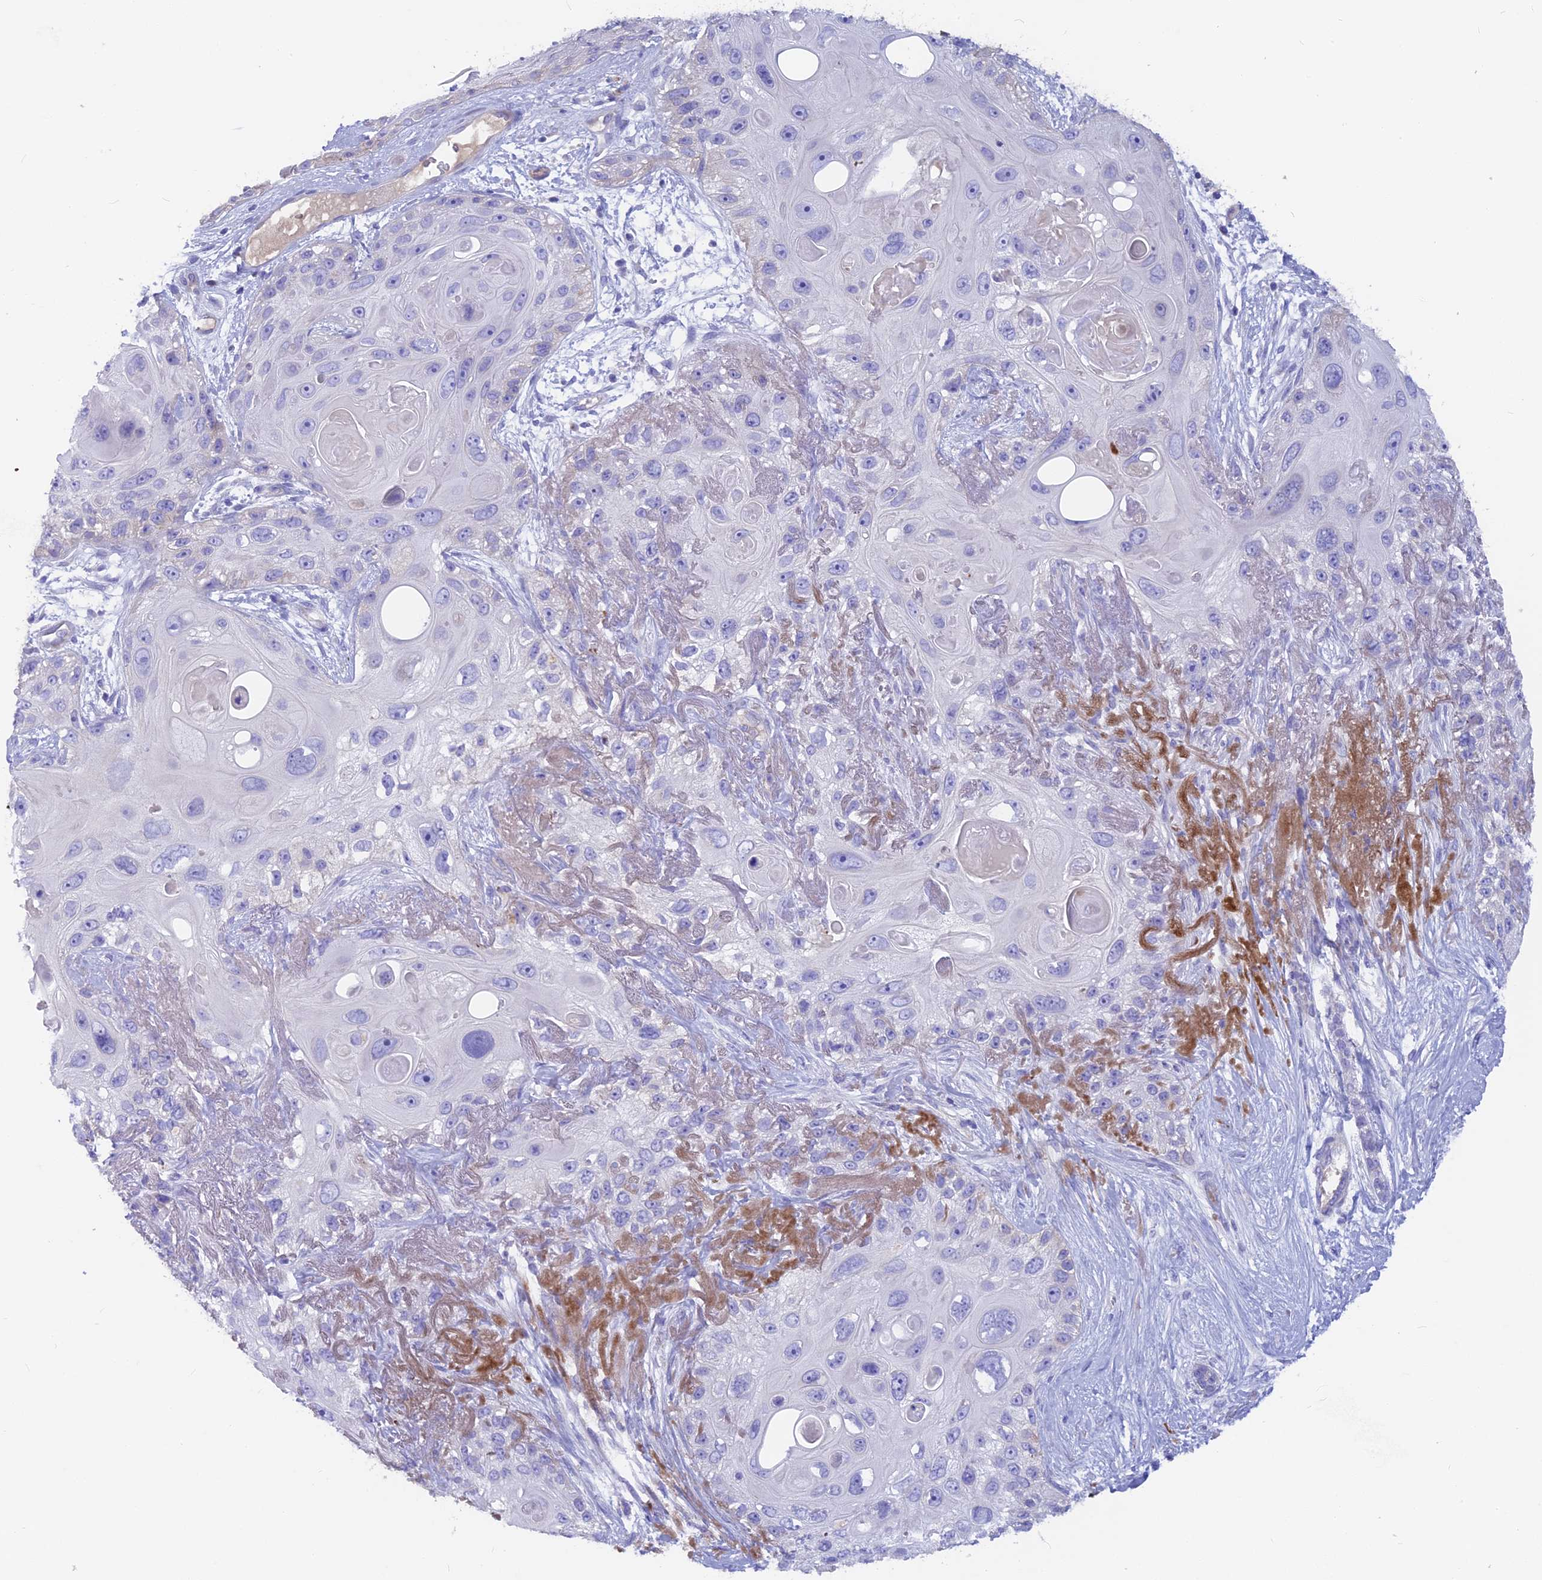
{"staining": {"intensity": "negative", "quantity": "none", "location": "none"}, "tissue": "skin cancer", "cell_type": "Tumor cells", "image_type": "cancer", "snomed": [{"axis": "morphology", "description": "Normal tissue, NOS"}, {"axis": "morphology", "description": "Squamous cell carcinoma, NOS"}, {"axis": "topography", "description": "Skin"}], "caption": "Squamous cell carcinoma (skin) stained for a protein using immunohistochemistry (IHC) shows no positivity tumor cells.", "gene": "PZP", "patient": {"sex": "male", "age": 72}}